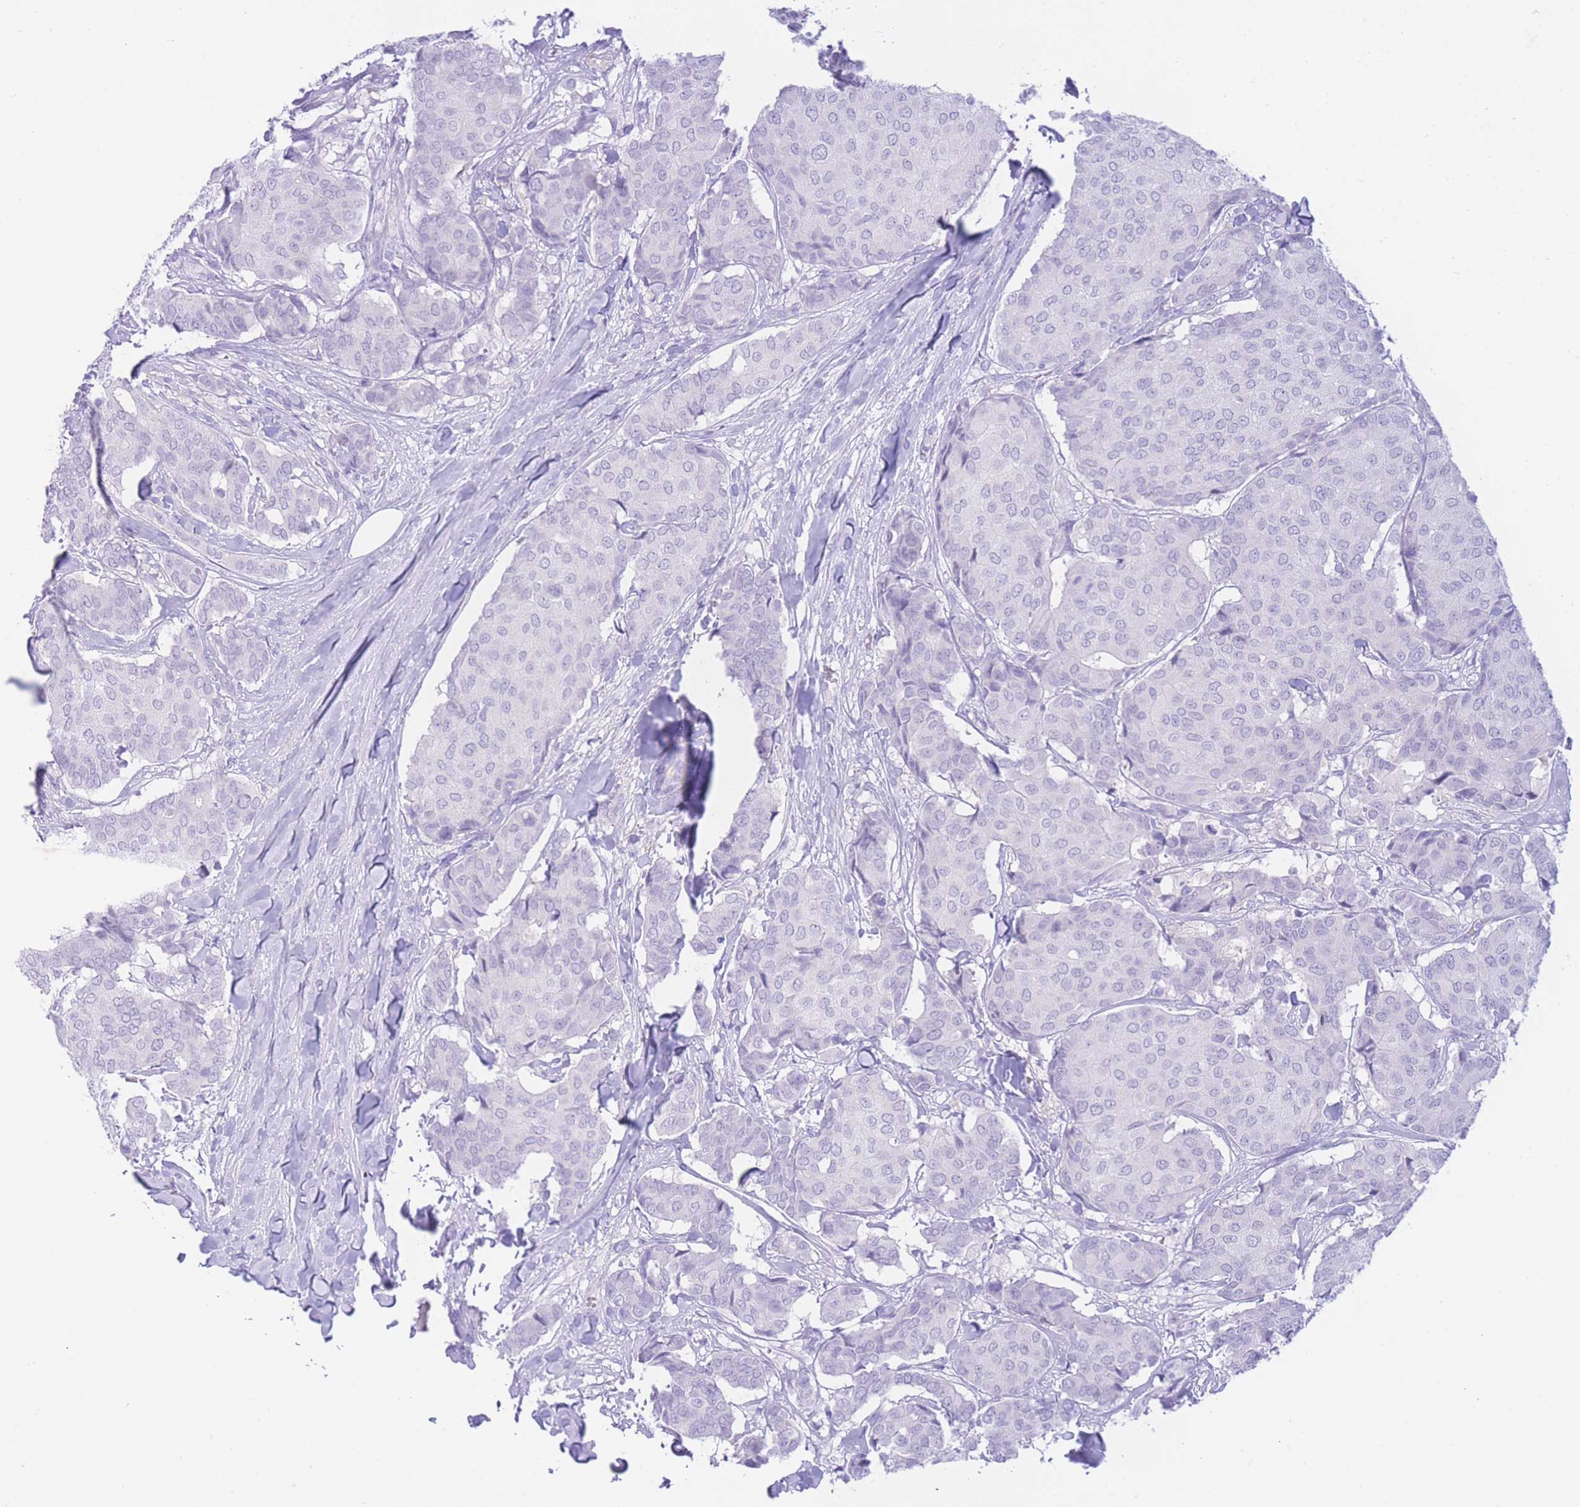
{"staining": {"intensity": "negative", "quantity": "none", "location": "none"}, "tissue": "breast cancer", "cell_type": "Tumor cells", "image_type": "cancer", "snomed": [{"axis": "morphology", "description": "Duct carcinoma"}, {"axis": "topography", "description": "Breast"}], "caption": "The histopathology image shows no staining of tumor cells in breast cancer.", "gene": "ZNF212", "patient": {"sex": "female", "age": 75}}